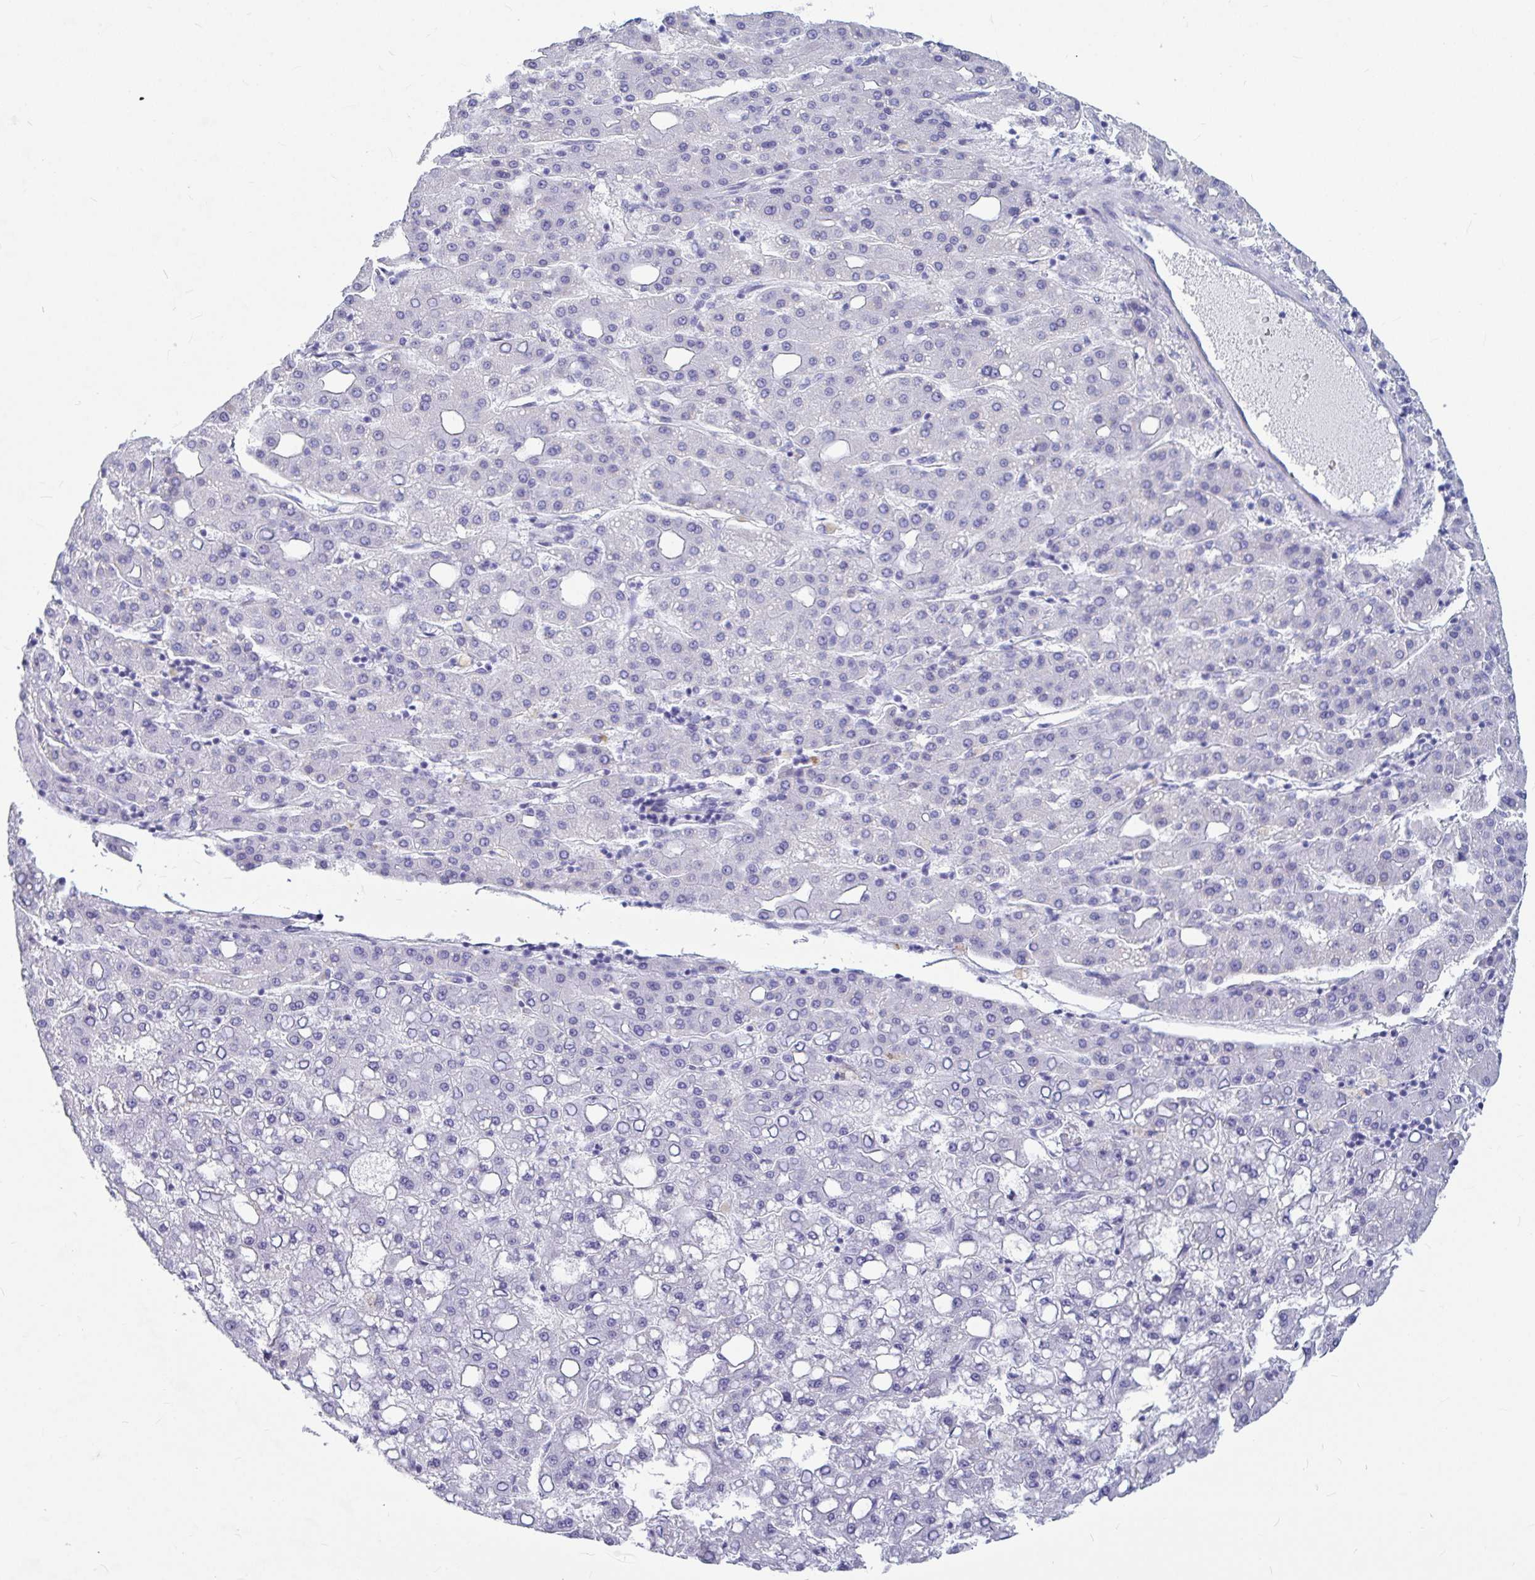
{"staining": {"intensity": "negative", "quantity": "none", "location": "none"}, "tissue": "liver cancer", "cell_type": "Tumor cells", "image_type": "cancer", "snomed": [{"axis": "morphology", "description": "Carcinoma, Hepatocellular, NOS"}, {"axis": "topography", "description": "Liver"}], "caption": "IHC photomicrograph of neoplastic tissue: liver cancer (hepatocellular carcinoma) stained with DAB demonstrates no significant protein staining in tumor cells. Nuclei are stained in blue.", "gene": "OR5J2", "patient": {"sex": "male", "age": 65}}